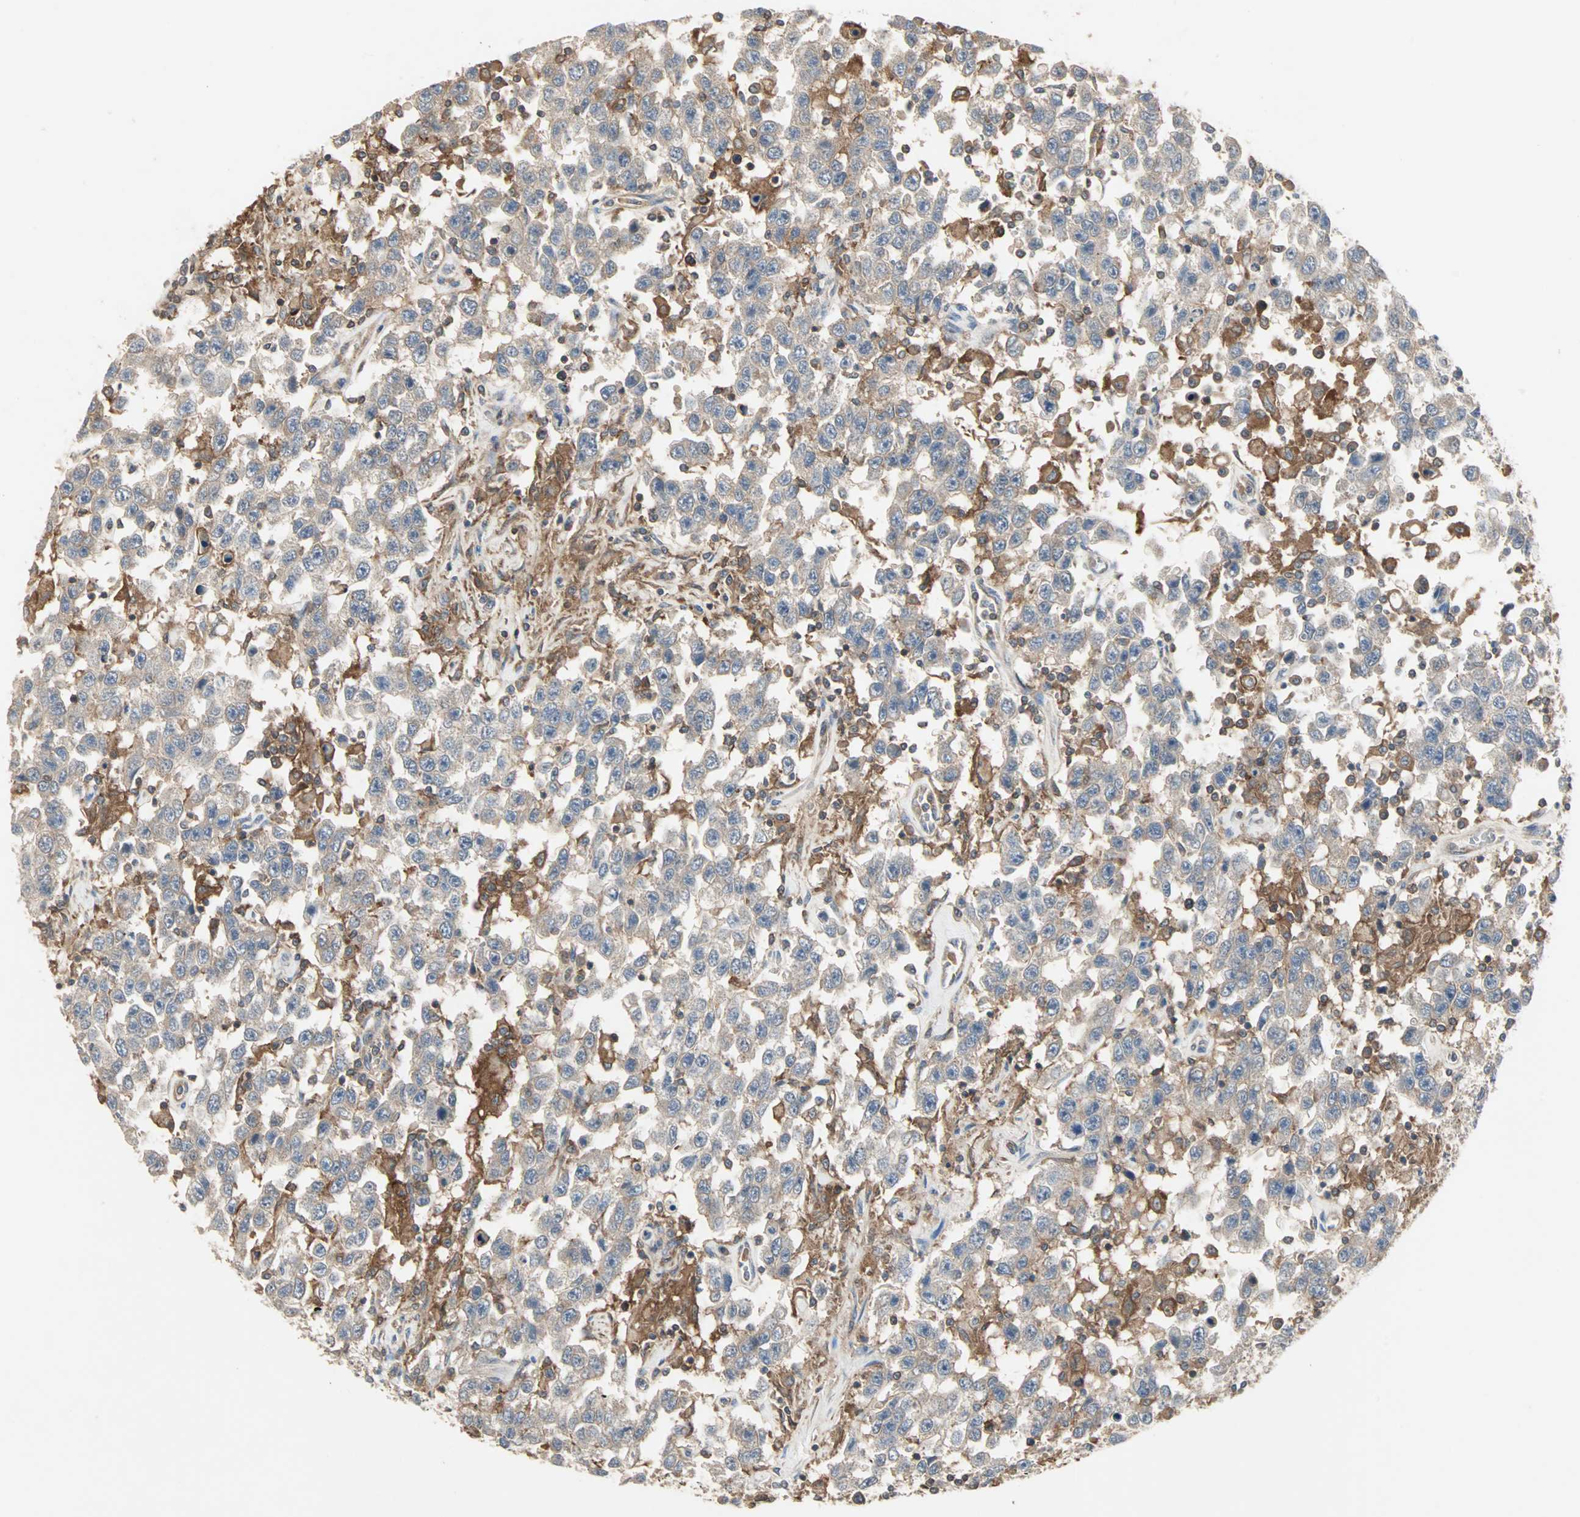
{"staining": {"intensity": "weak", "quantity": ">75%", "location": "cytoplasmic/membranous"}, "tissue": "testis cancer", "cell_type": "Tumor cells", "image_type": "cancer", "snomed": [{"axis": "morphology", "description": "Seminoma, NOS"}, {"axis": "topography", "description": "Testis"}], "caption": "There is low levels of weak cytoplasmic/membranous positivity in tumor cells of testis seminoma, as demonstrated by immunohistochemical staining (brown color).", "gene": "GNAI2", "patient": {"sex": "male", "age": 41}}